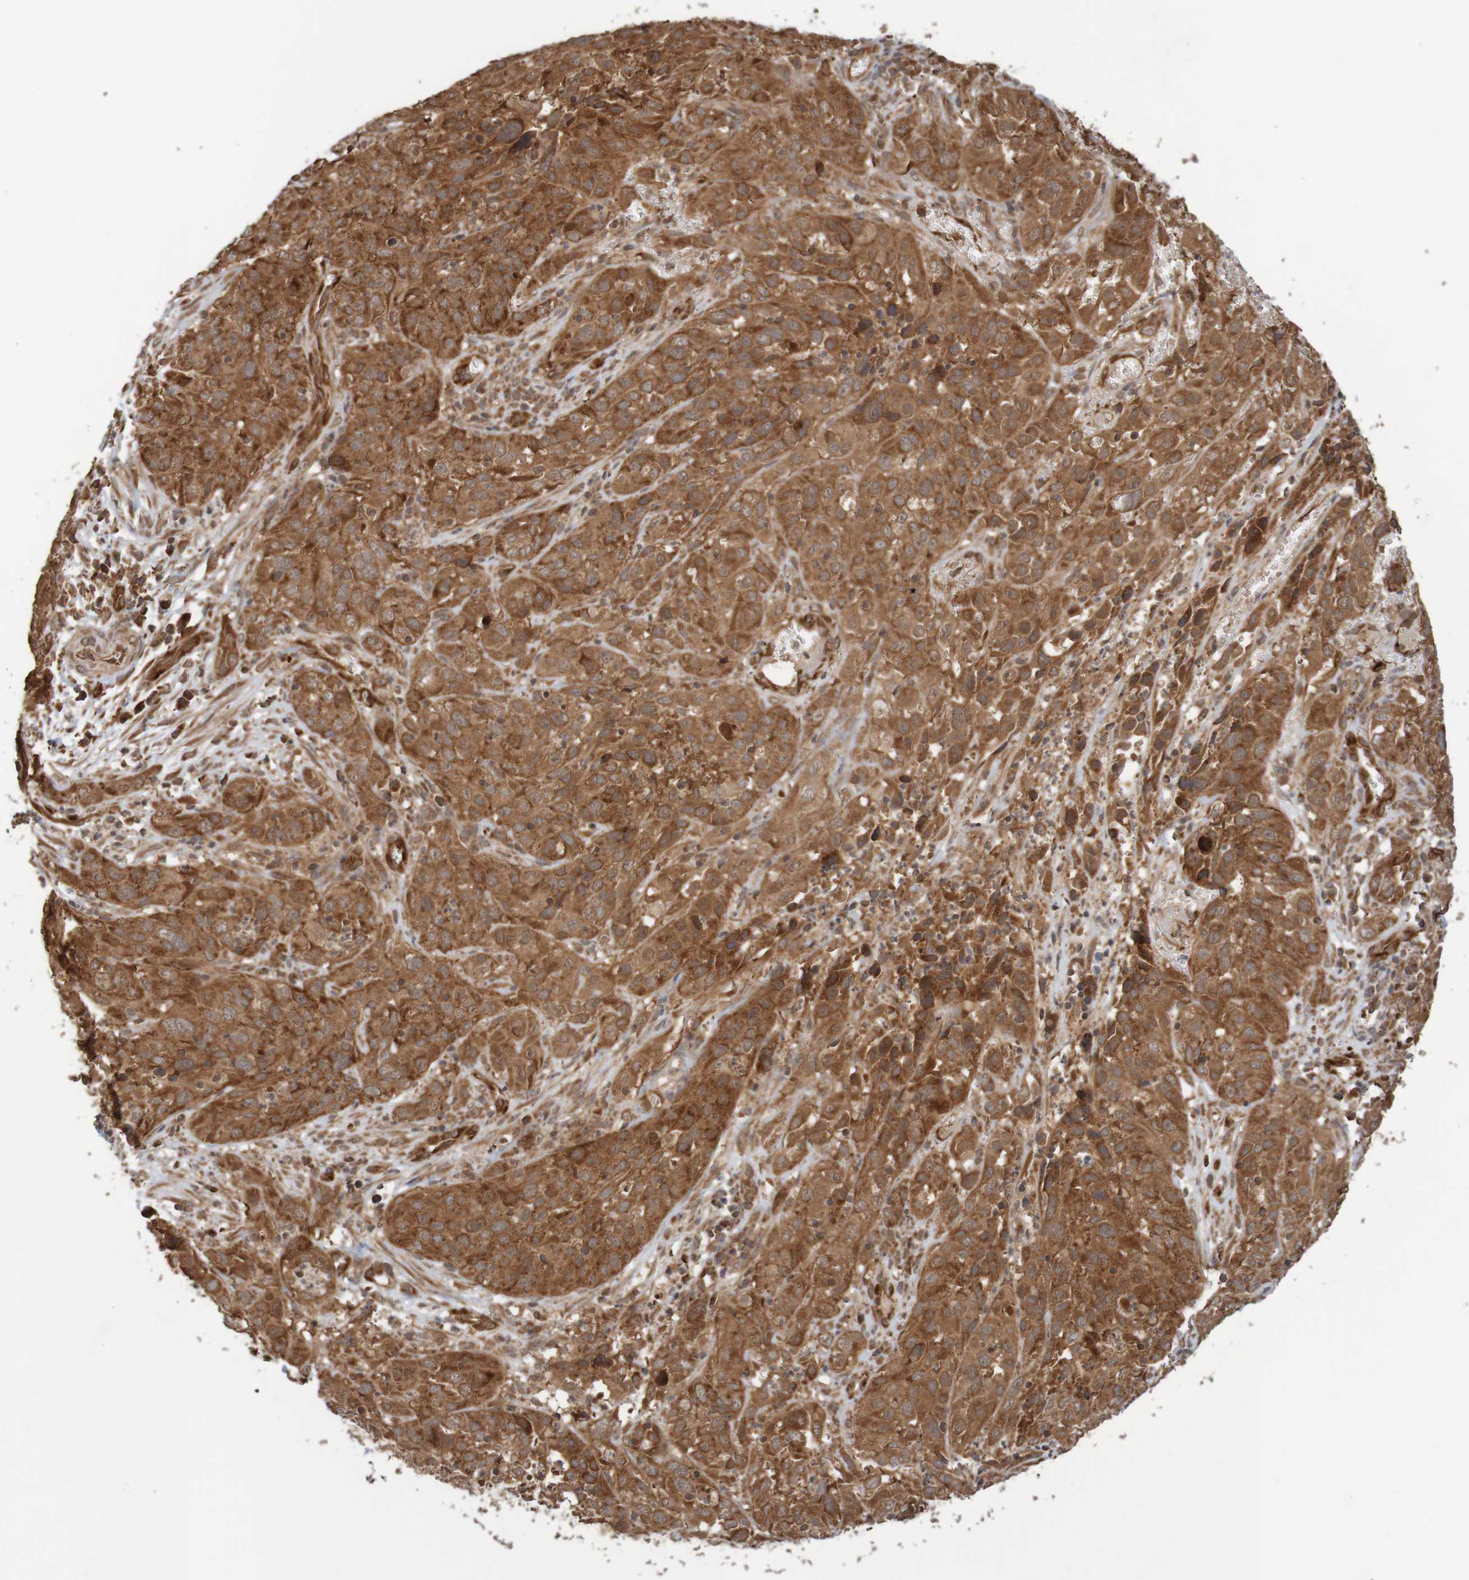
{"staining": {"intensity": "strong", "quantity": ">75%", "location": "cytoplasmic/membranous"}, "tissue": "cervical cancer", "cell_type": "Tumor cells", "image_type": "cancer", "snomed": [{"axis": "morphology", "description": "Squamous cell carcinoma, NOS"}, {"axis": "topography", "description": "Cervix"}], "caption": "This is a histology image of IHC staining of cervical cancer (squamous cell carcinoma), which shows strong positivity in the cytoplasmic/membranous of tumor cells.", "gene": "MRPL52", "patient": {"sex": "female", "age": 32}}